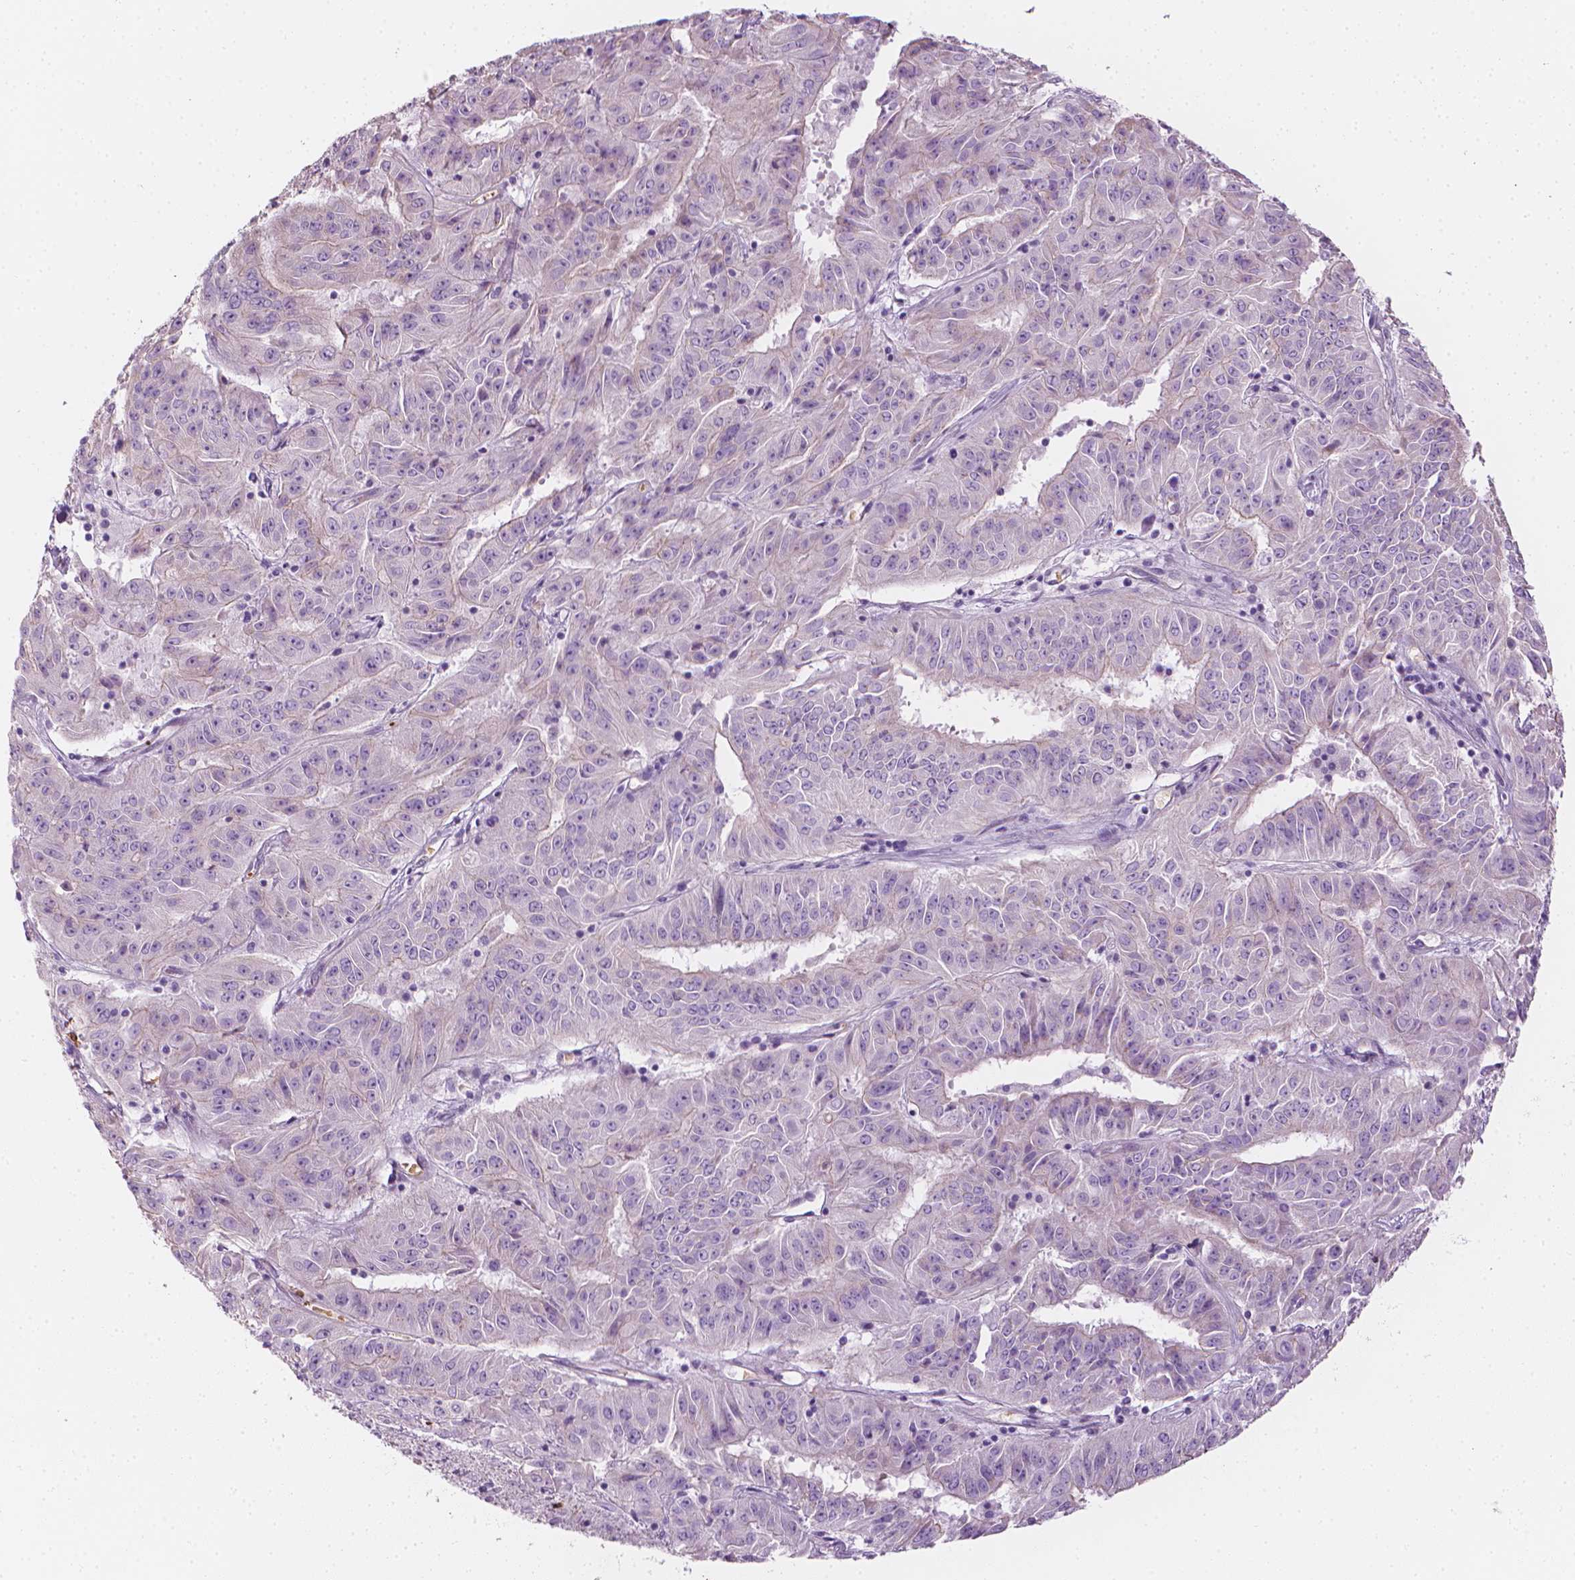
{"staining": {"intensity": "negative", "quantity": "none", "location": "none"}, "tissue": "pancreatic cancer", "cell_type": "Tumor cells", "image_type": "cancer", "snomed": [{"axis": "morphology", "description": "Adenocarcinoma, NOS"}, {"axis": "topography", "description": "Pancreas"}], "caption": "This is a micrograph of IHC staining of pancreatic cancer (adenocarcinoma), which shows no expression in tumor cells.", "gene": "CES1", "patient": {"sex": "male", "age": 63}}